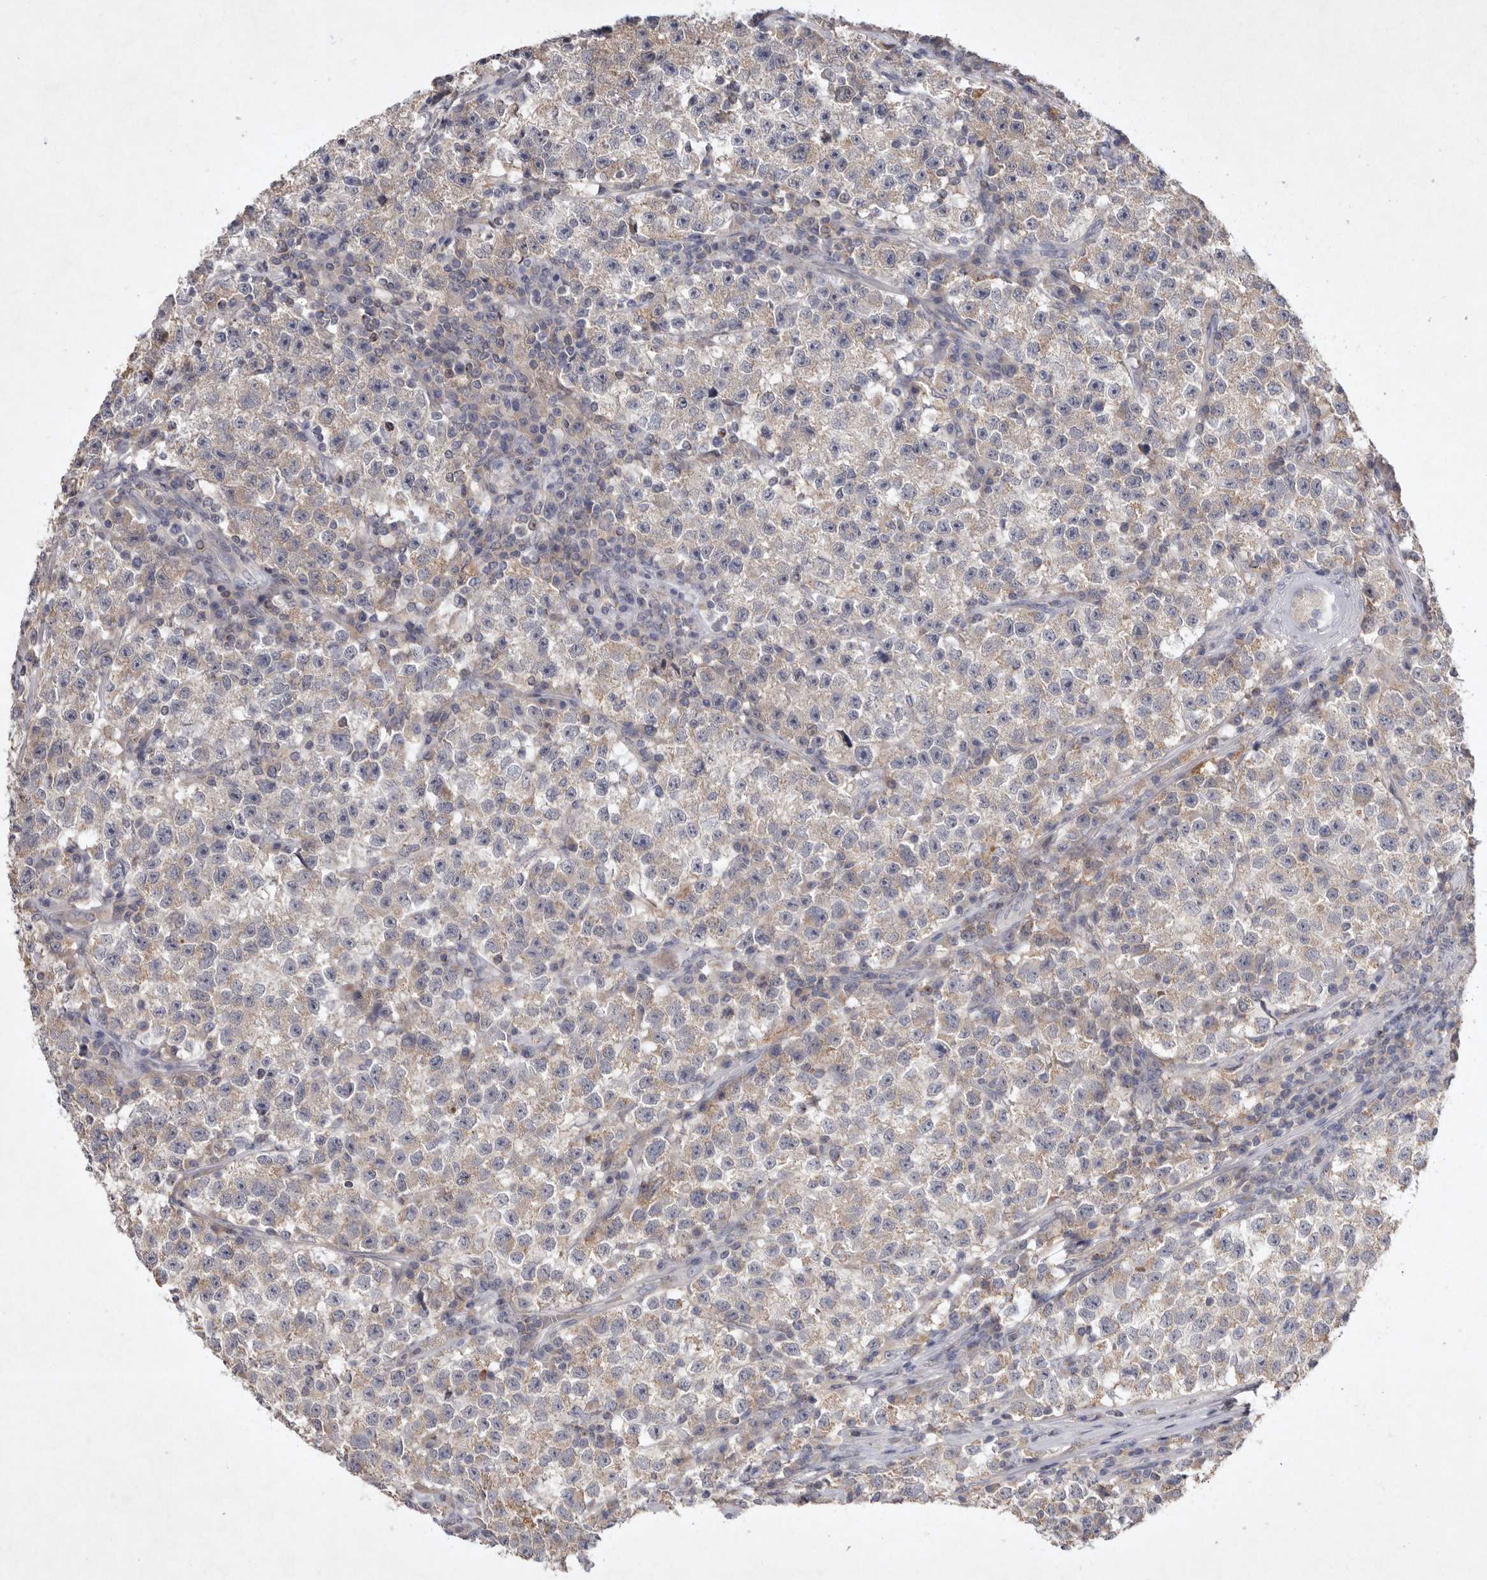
{"staining": {"intensity": "weak", "quantity": "25%-75%", "location": "cytoplasmic/membranous"}, "tissue": "testis cancer", "cell_type": "Tumor cells", "image_type": "cancer", "snomed": [{"axis": "morphology", "description": "Seminoma, NOS"}, {"axis": "topography", "description": "Testis"}], "caption": "This micrograph exhibits immunohistochemistry staining of testis seminoma, with low weak cytoplasmic/membranous expression in approximately 25%-75% of tumor cells.", "gene": "TNFSF14", "patient": {"sex": "male", "age": 22}}